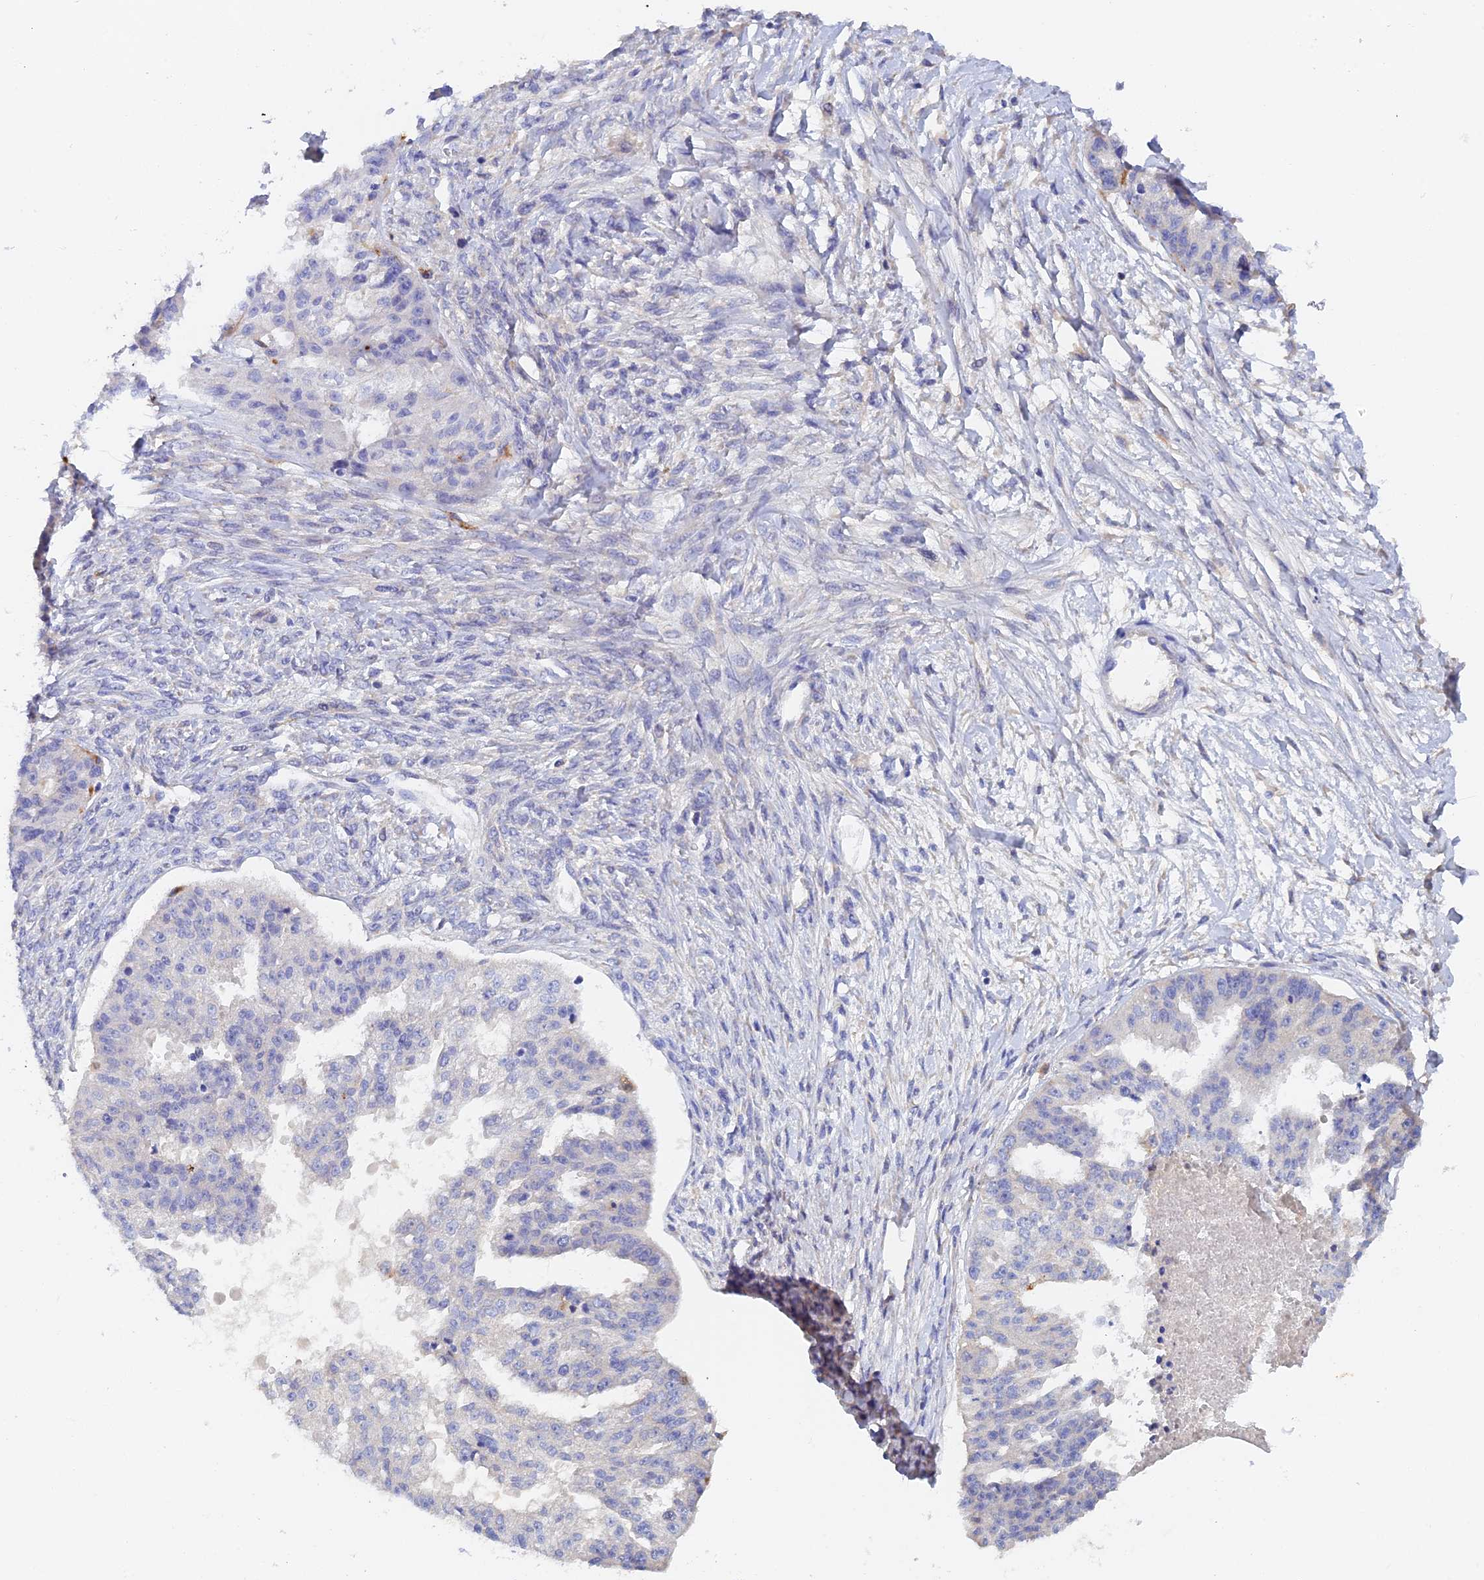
{"staining": {"intensity": "negative", "quantity": "none", "location": "none"}, "tissue": "ovarian cancer", "cell_type": "Tumor cells", "image_type": "cancer", "snomed": [{"axis": "morphology", "description": "Cystadenocarcinoma, serous, NOS"}, {"axis": "topography", "description": "Ovary"}], "caption": "Immunohistochemistry photomicrograph of human ovarian serous cystadenocarcinoma stained for a protein (brown), which displays no staining in tumor cells.", "gene": "RPGRIP1L", "patient": {"sex": "female", "age": 58}}